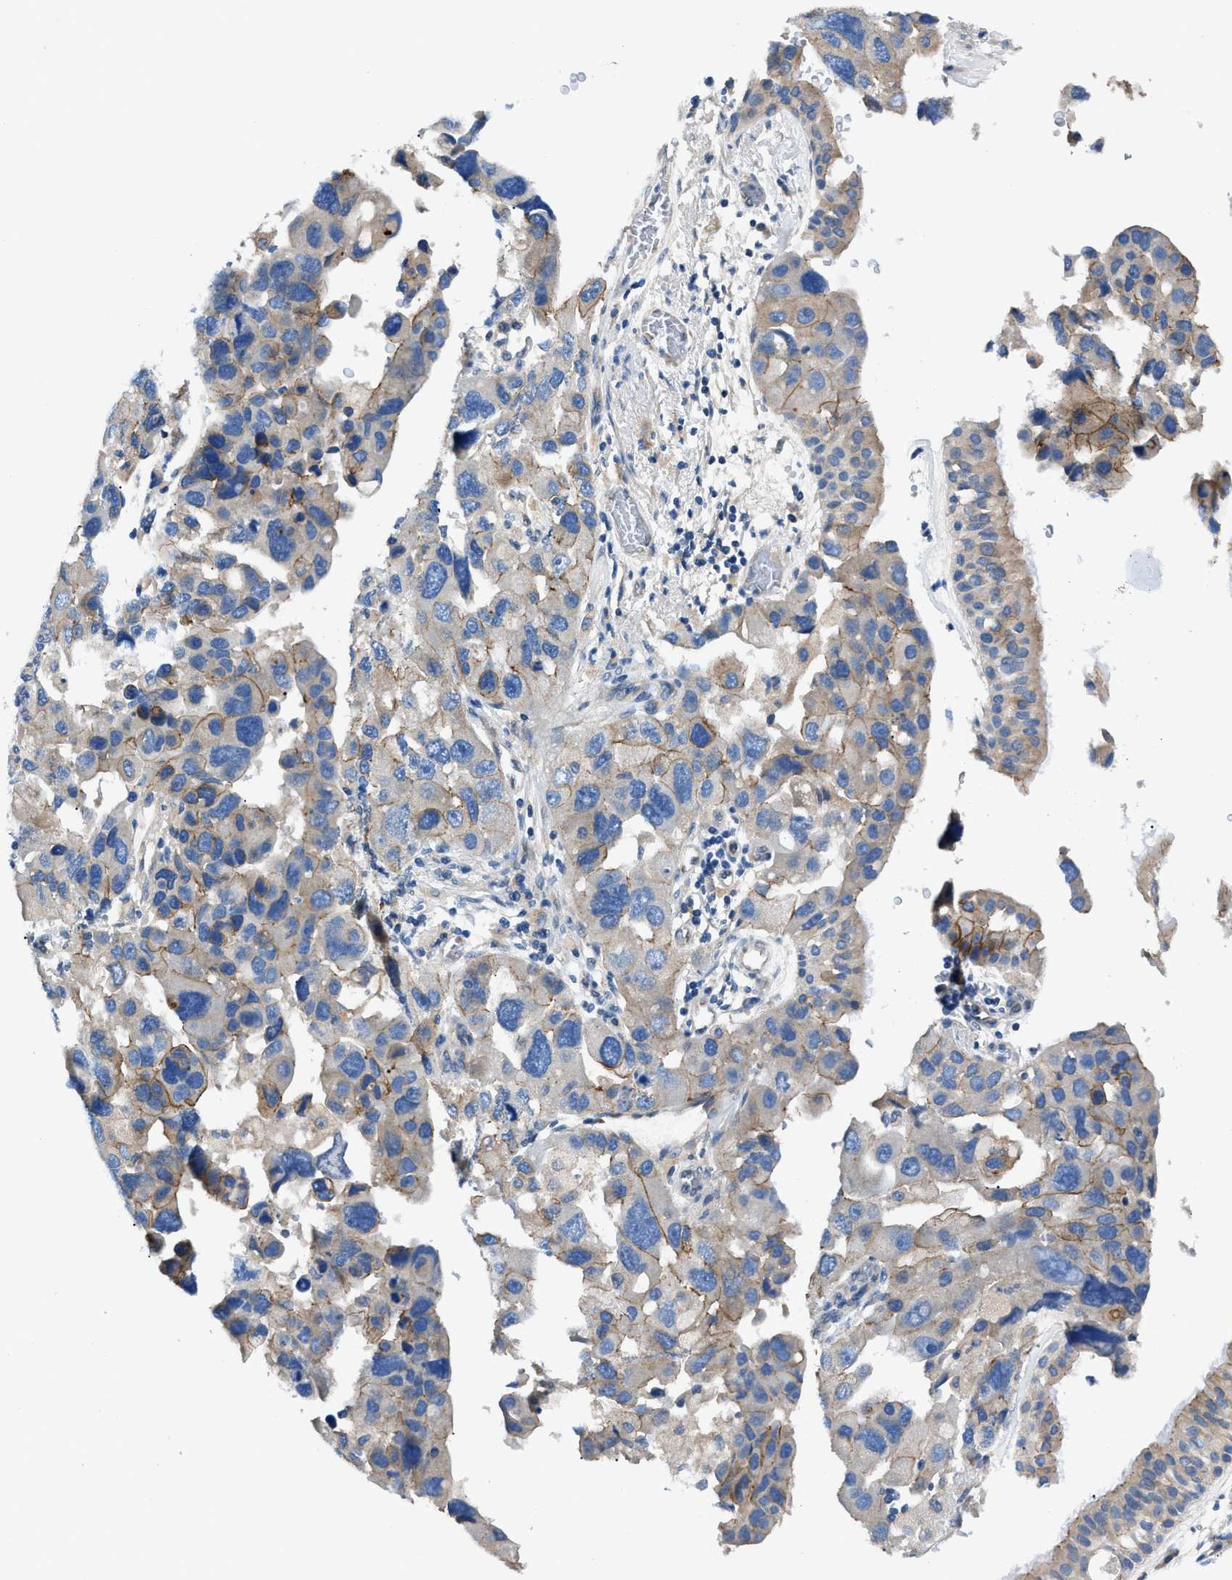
{"staining": {"intensity": "weak", "quantity": "25%-75%", "location": "cytoplasmic/membranous"}, "tissue": "bronchus", "cell_type": "Respiratory epithelial cells", "image_type": "normal", "snomed": [{"axis": "morphology", "description": "Normal tissue, NOS"}, {"axis": "morphology", "description": "Adenocarcinoma, NOS"}, {"axis": "morphology", "description": "Adenocarcinoma, metastatic, NOS"}, {"axis": "topography", "description": "Lymph node"}, {"axis": "topography", "description": "Bronchus"}, {"axis": "topography", "description": "Lung"}], "caption": "Brown immunohistochemical staining in unremarkable human bronchus reveals weak cytoplasmic/membranous expression in approximately 25%-75% of respiratory epithelial cells.", "gene": "ZDHHC24", "patient": {"sex": "female", "age": 54}}